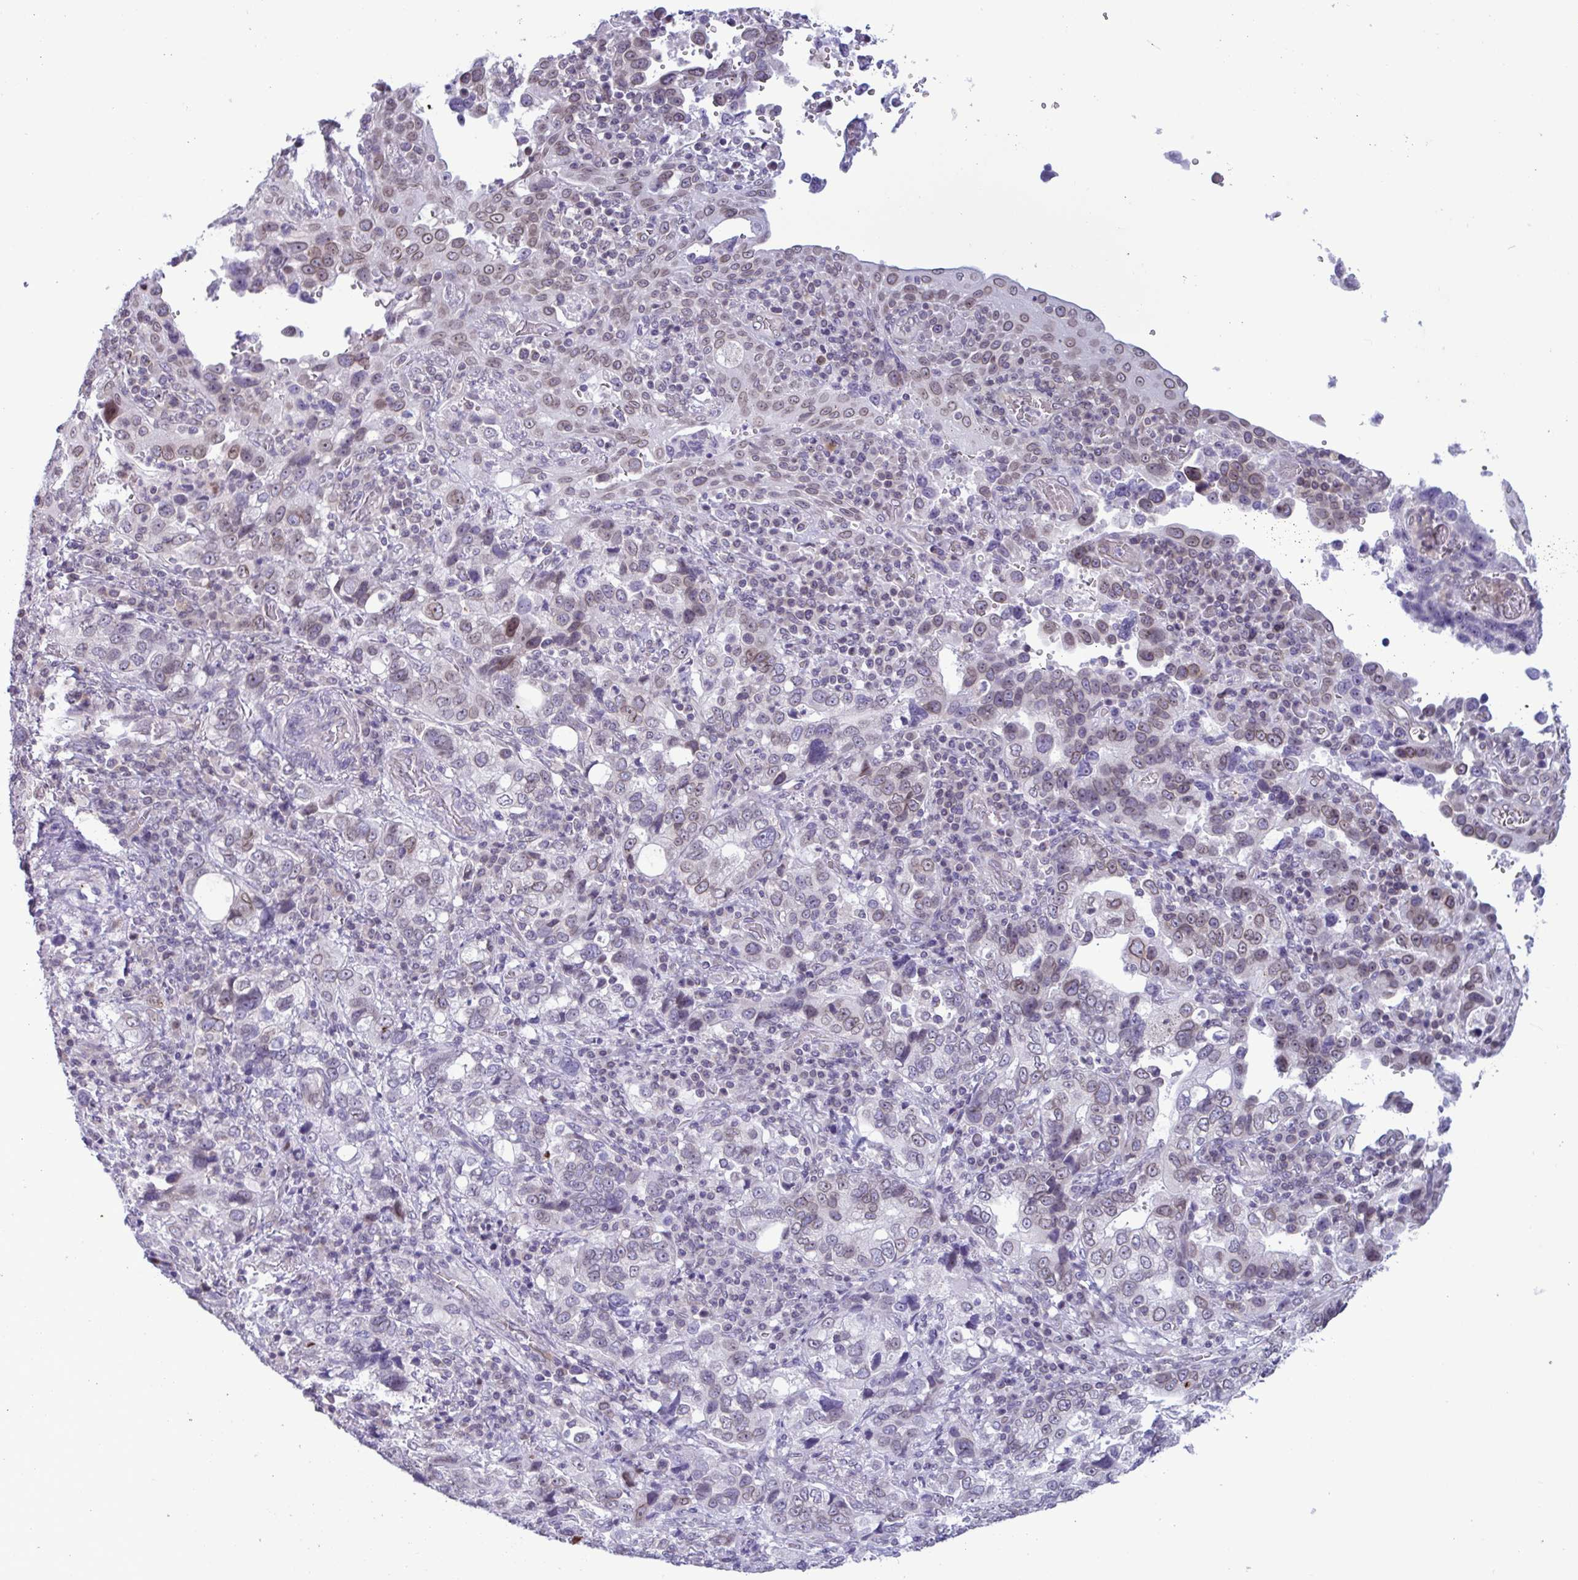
{"staining": {"intensity": "weak", "quantity": "25%-75%", "location": "nuclear"}, "tissue": "stomach cancer", "cell_type": "Tumor cells", "image_type": "cancer", "snomed": [{"axis": "morphology", "description": "Adenocarcinoma, NOS"}, {"axis": "topography", "description": "Stomach, upper"}], "caption": "IHC image of stomach cancer (adenocarcinoma) stained for a protein (brown), which shows low levels of weak nuclear staining in about 25%-75% of tumor cells.", "gene": "DOCK11", "patient": {"sex": "female", "age": 81}}